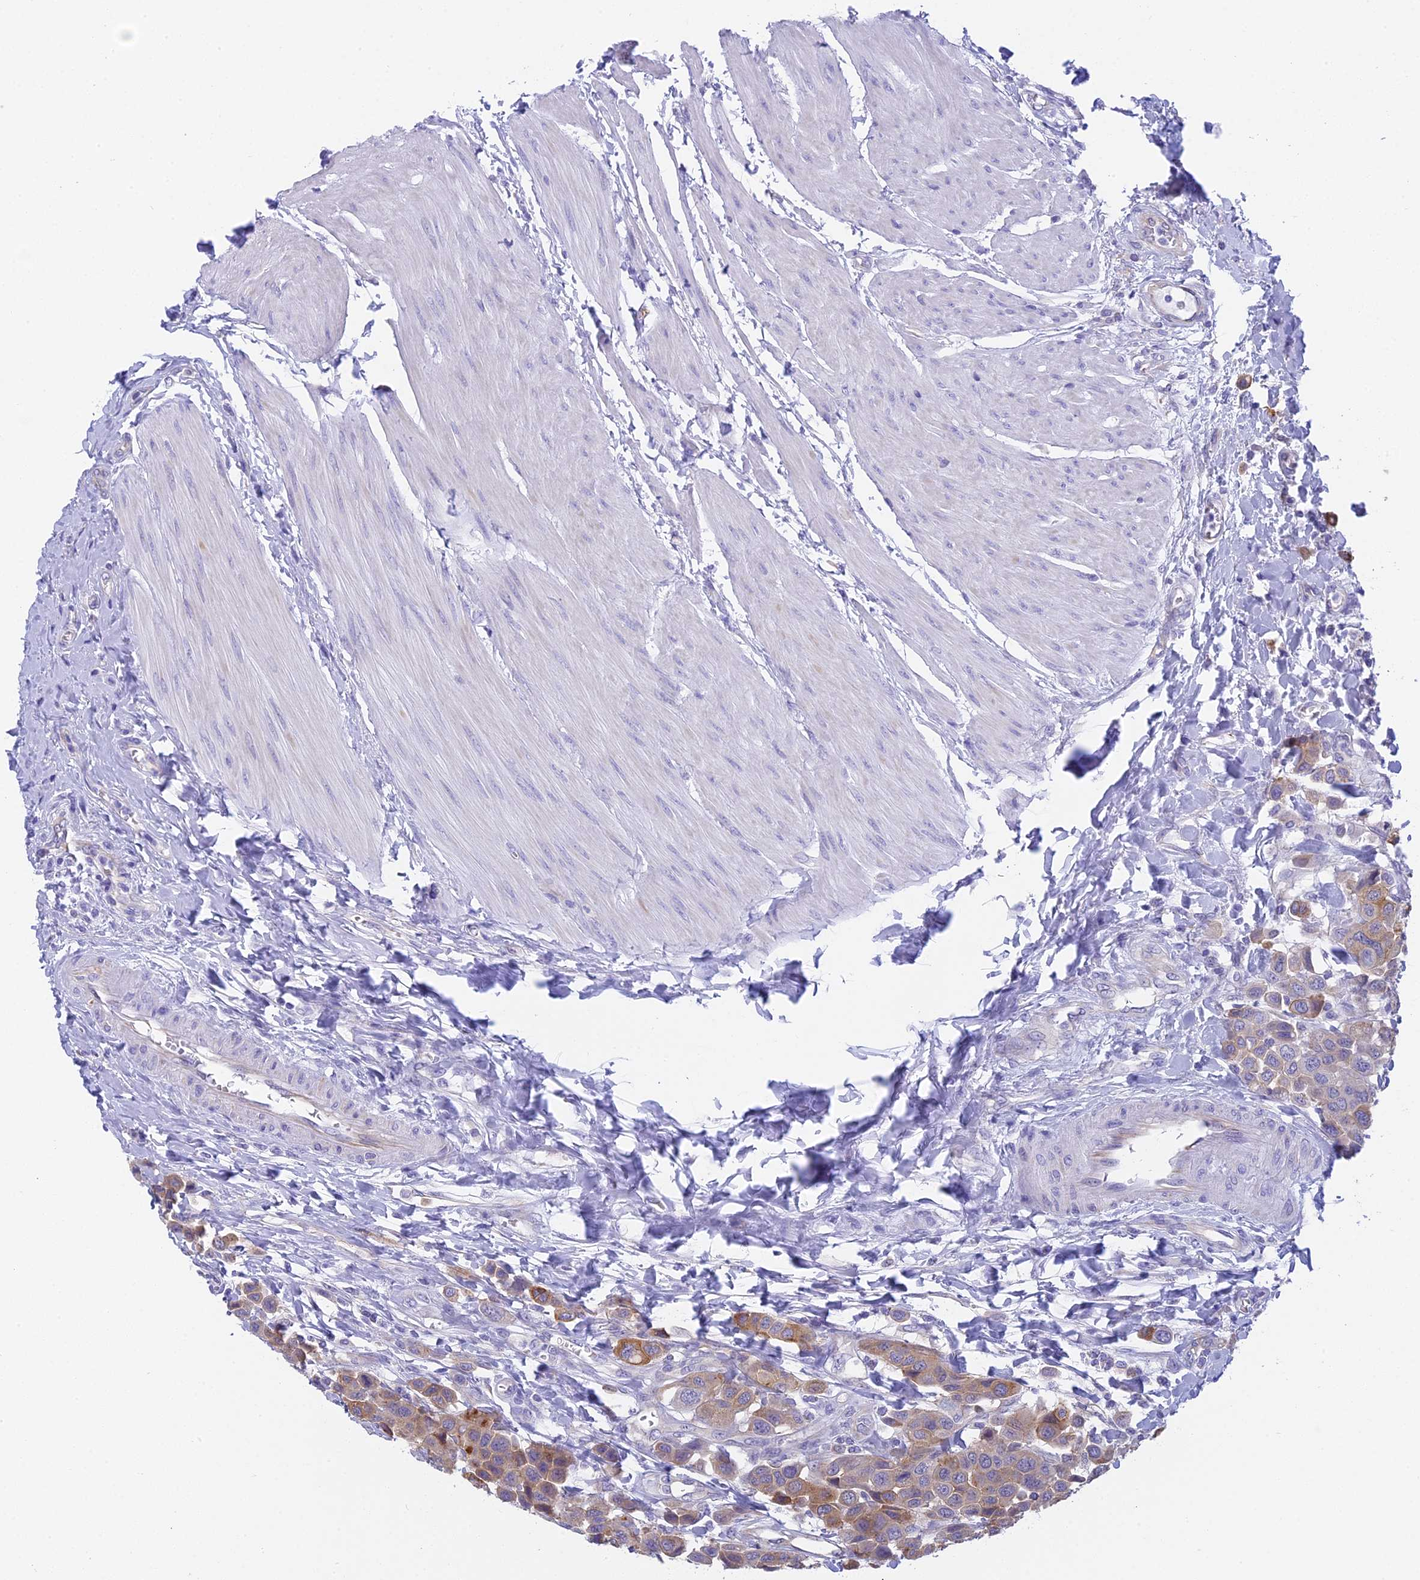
{"staining": {"intensity": "moderate", "quantity": "25%-75%", "location": "cytoplasmic/membranous"}, "tissue": "urothelial cancer", "cell_type": "Tumor cells", "image_type": "cancer", "snomed": [{"axis": "morphology", "description": "Urothelial carcinoma, High grade"}, {"axis": "topography", "description": "Urinary bladder"}], "caption": "Moderate cytoplasmic/membranous protein expression is seen in about 25%-75% of tumor cells in urothelial cancer.", "gene": "TACSTD2", "patient": {"sex": "male", "age": 50}}